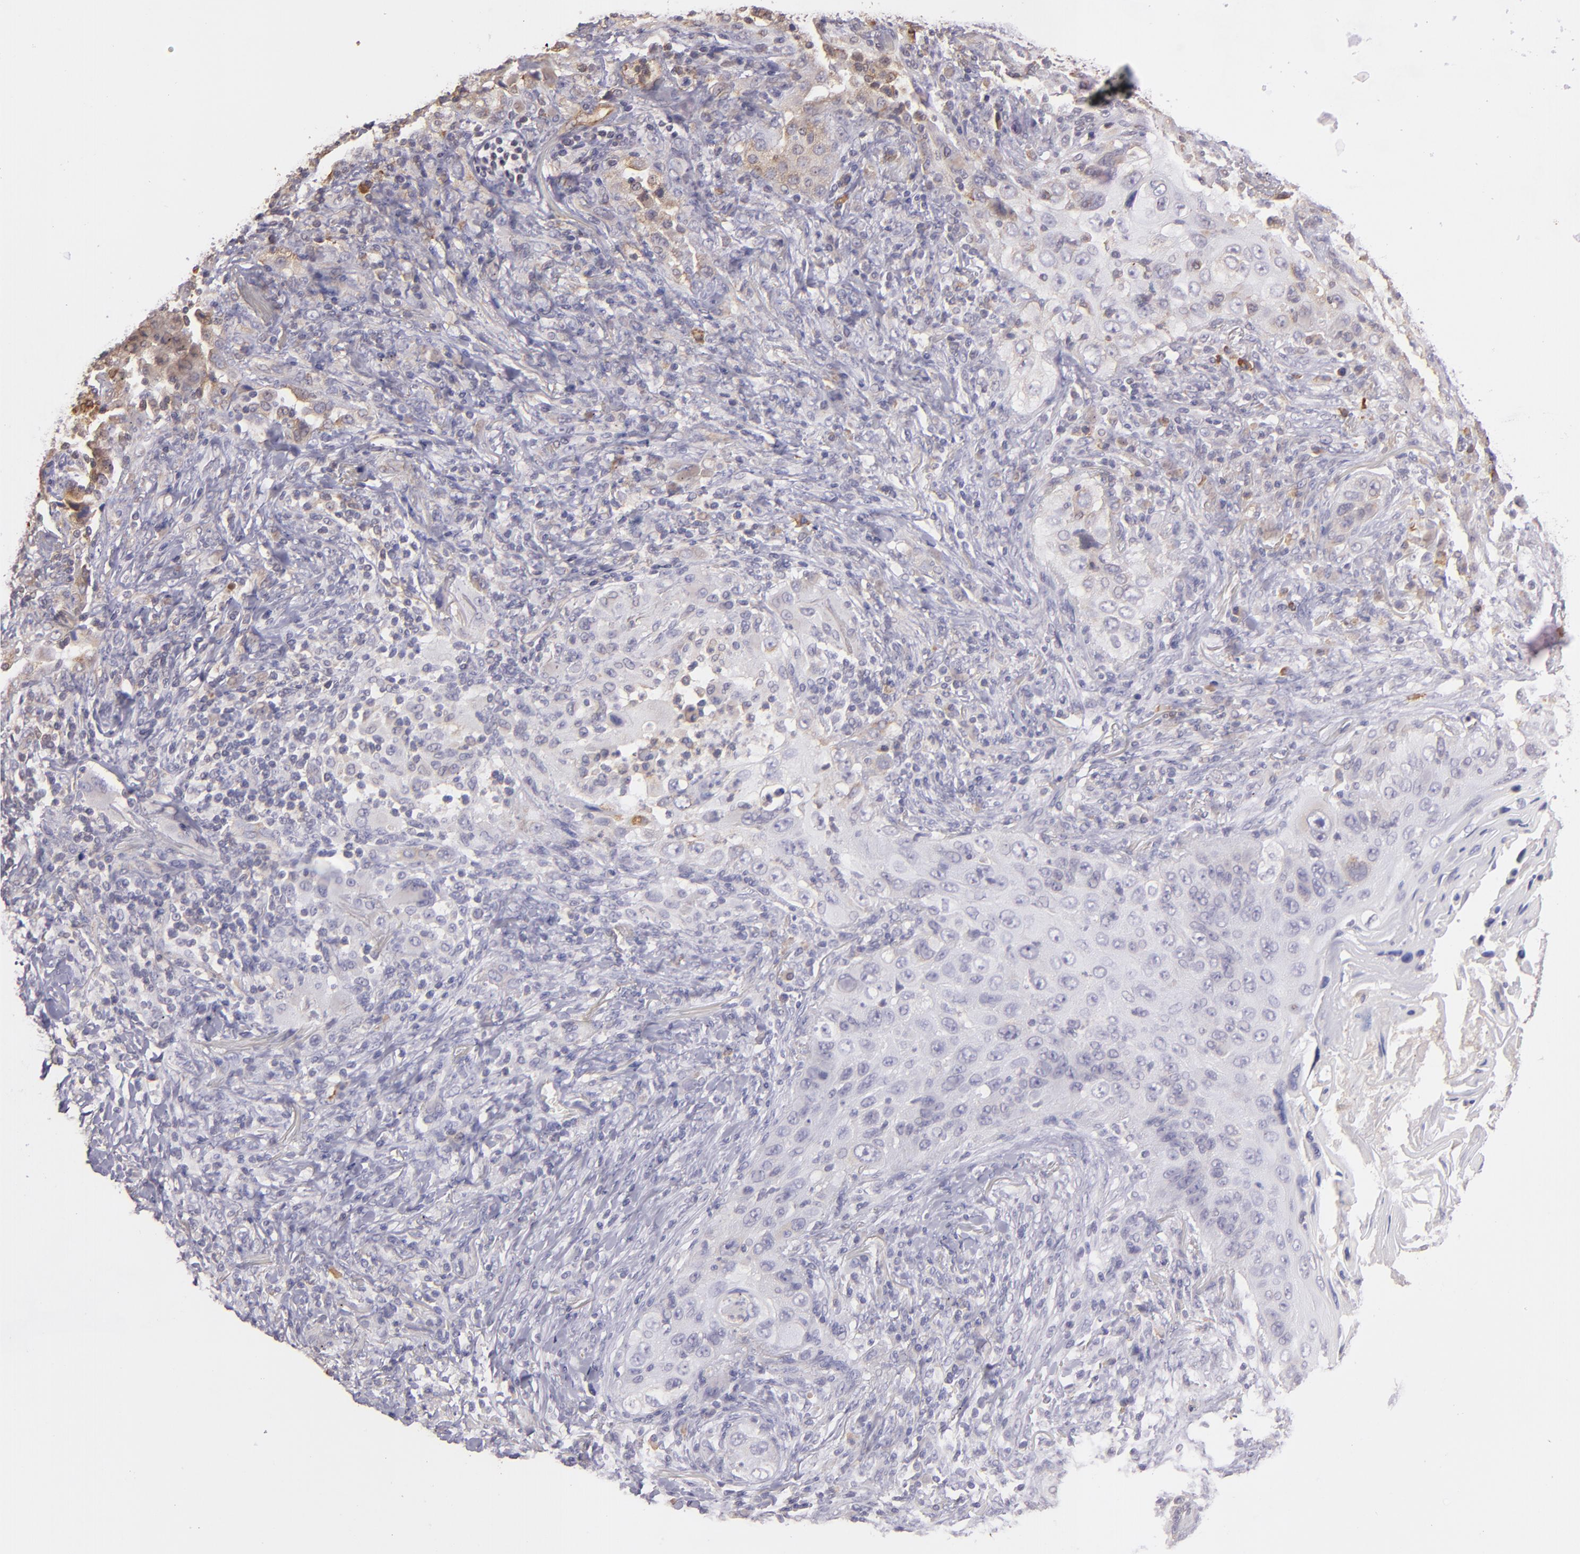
{"staining": {"intensity": "negative", "quantity": "none", "location": "none"}, "tissue": "lung cancer", "cell_type": "Tumor cells", "image_type": "cancer", "snomed": [{"axis": "morphology", "description": "Squamous cell carcinoma, NOS"}, {"axis": "topography", "description": "Lung"}], "caption": "DAB immunohistochemical staining of lung cancer reveals no significant expression in tumor cells.", "gene": "ECE1", "patient": {"sex": "female", "age": 67}}